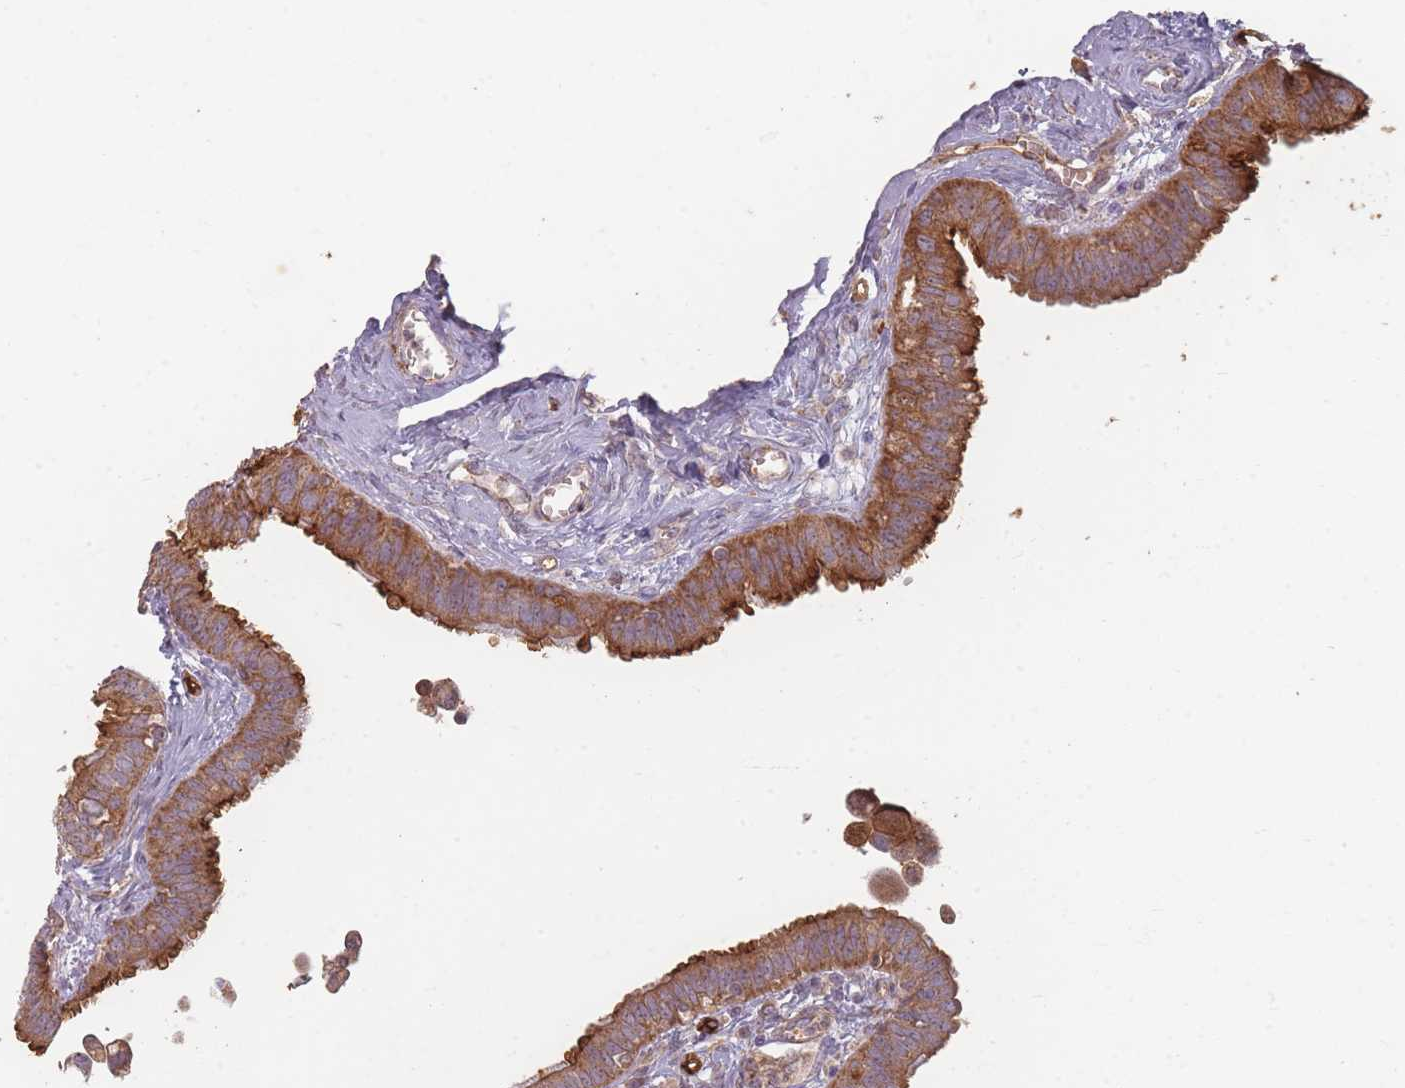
{"staining": {"intensity": "moderate", "quantity": ">75%", "location": "cytoplasmic/membranous"}, "tissue": "fallopian tube", "cell_type": "Glandular cells", "image_type": "normal", "snomed": [{"axis": "morphology", "description": "Normal tissue, NOS"}, {"axis": "morphology", "description": "Carcinoma, NOS"}, {"axis": "topography", "description": "Fallopian tube"}, {"axis": "topography", "description": "Ovary"}], "caption": "Glandular cells exhibit medium levels of moderate cytoplasmic/membranous staining in approximately >75% of cells in unremarkable fallopian tube. The protein of interest is shown in brown color, while the nuclei are stained blue.", "gene": "MRPS6", "patient": {"sex": "female", "age": 59}}